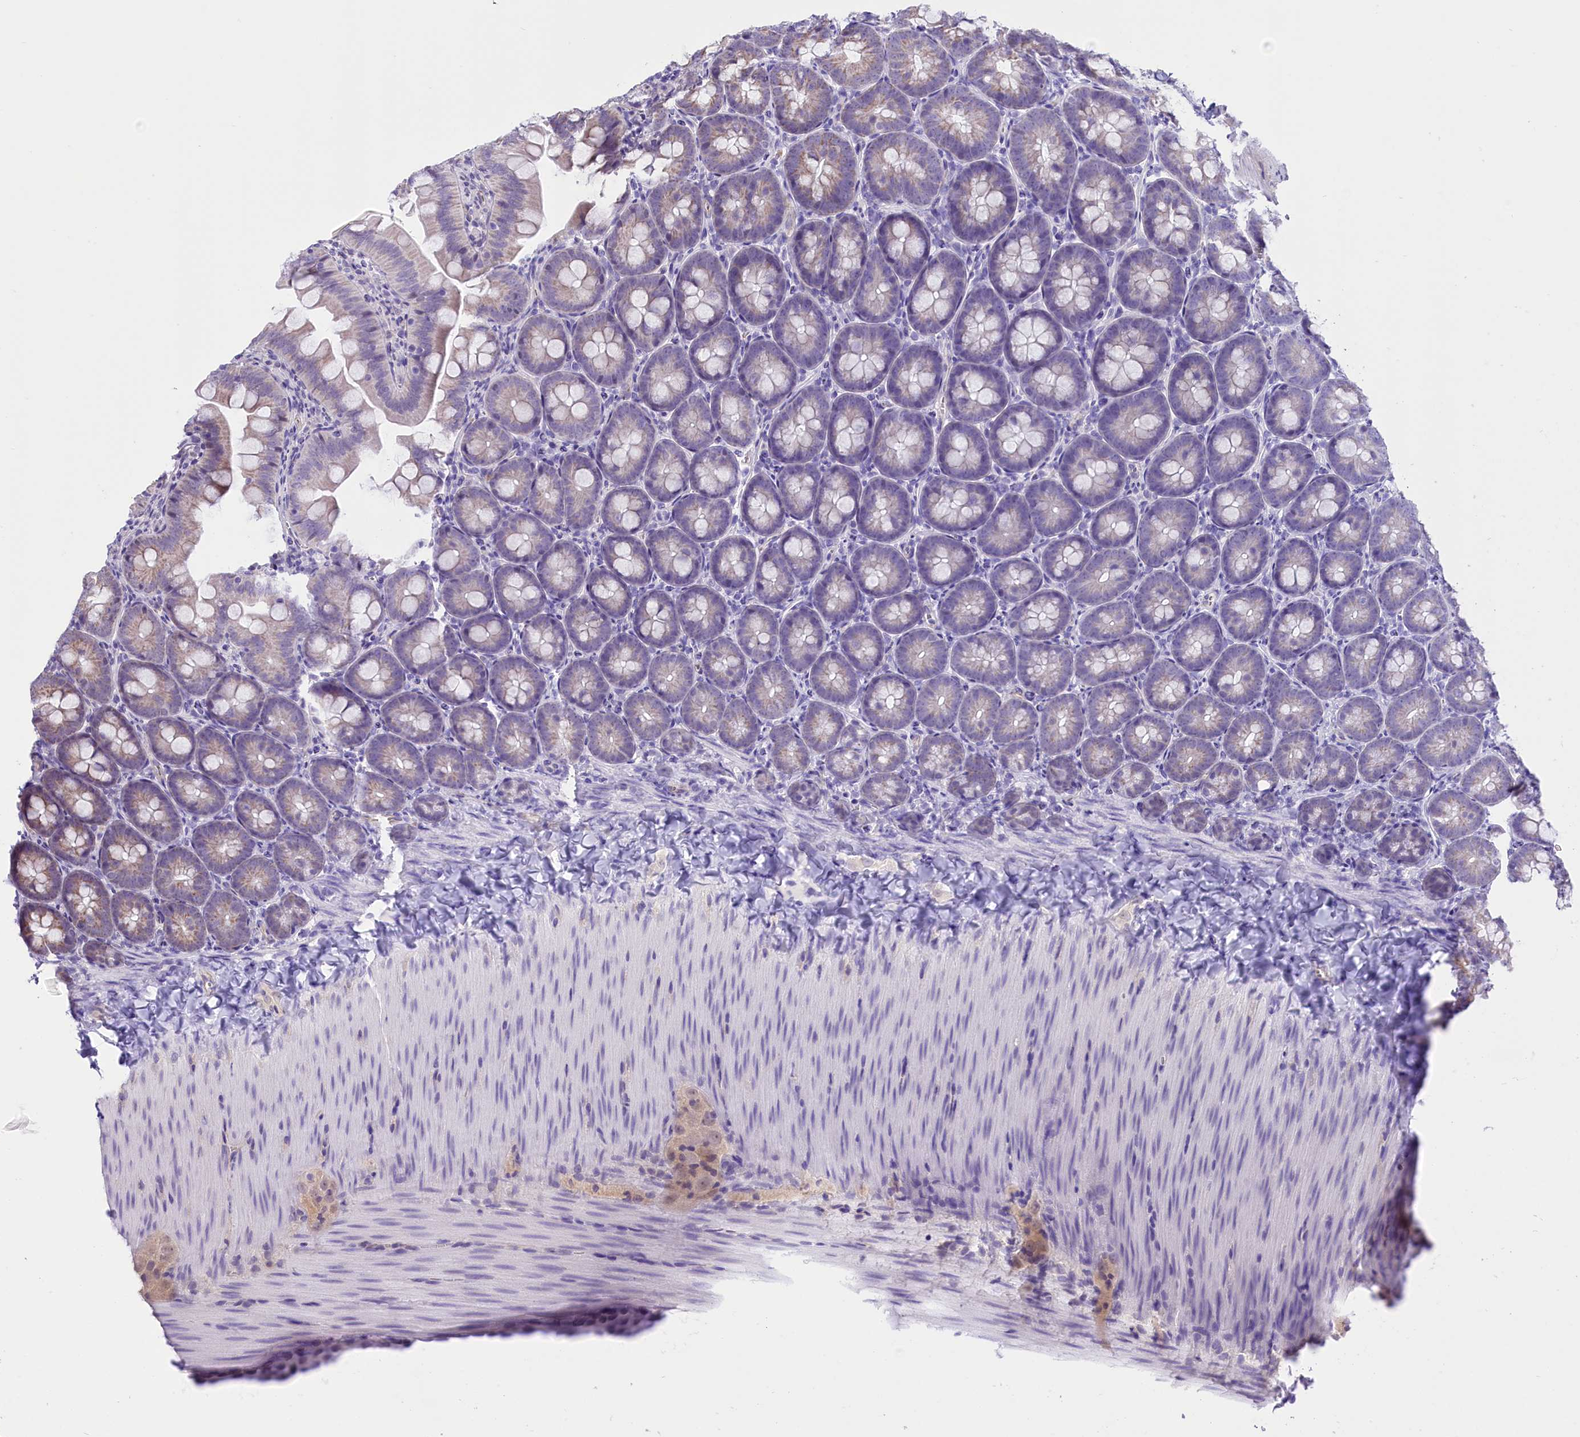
{"staining": {"intensity": "negative", "quantity": "none", "location": "none"}, "tissue": "appendix", "cell_type": "Glandular cells", "image_type": "normal", "snomed": [{"axis": "morphology", "description": "Normal tissue, NOS"}, {"axis": "topography", "description": "Appendix"}], "caption": "High power microscopy photomicrograph of an IHC histopathology image of benign appendix, revealing no significant positivity in glandular cells.", "gene": "MRPL54", "patient": {"sex": "female", "age": 33}}